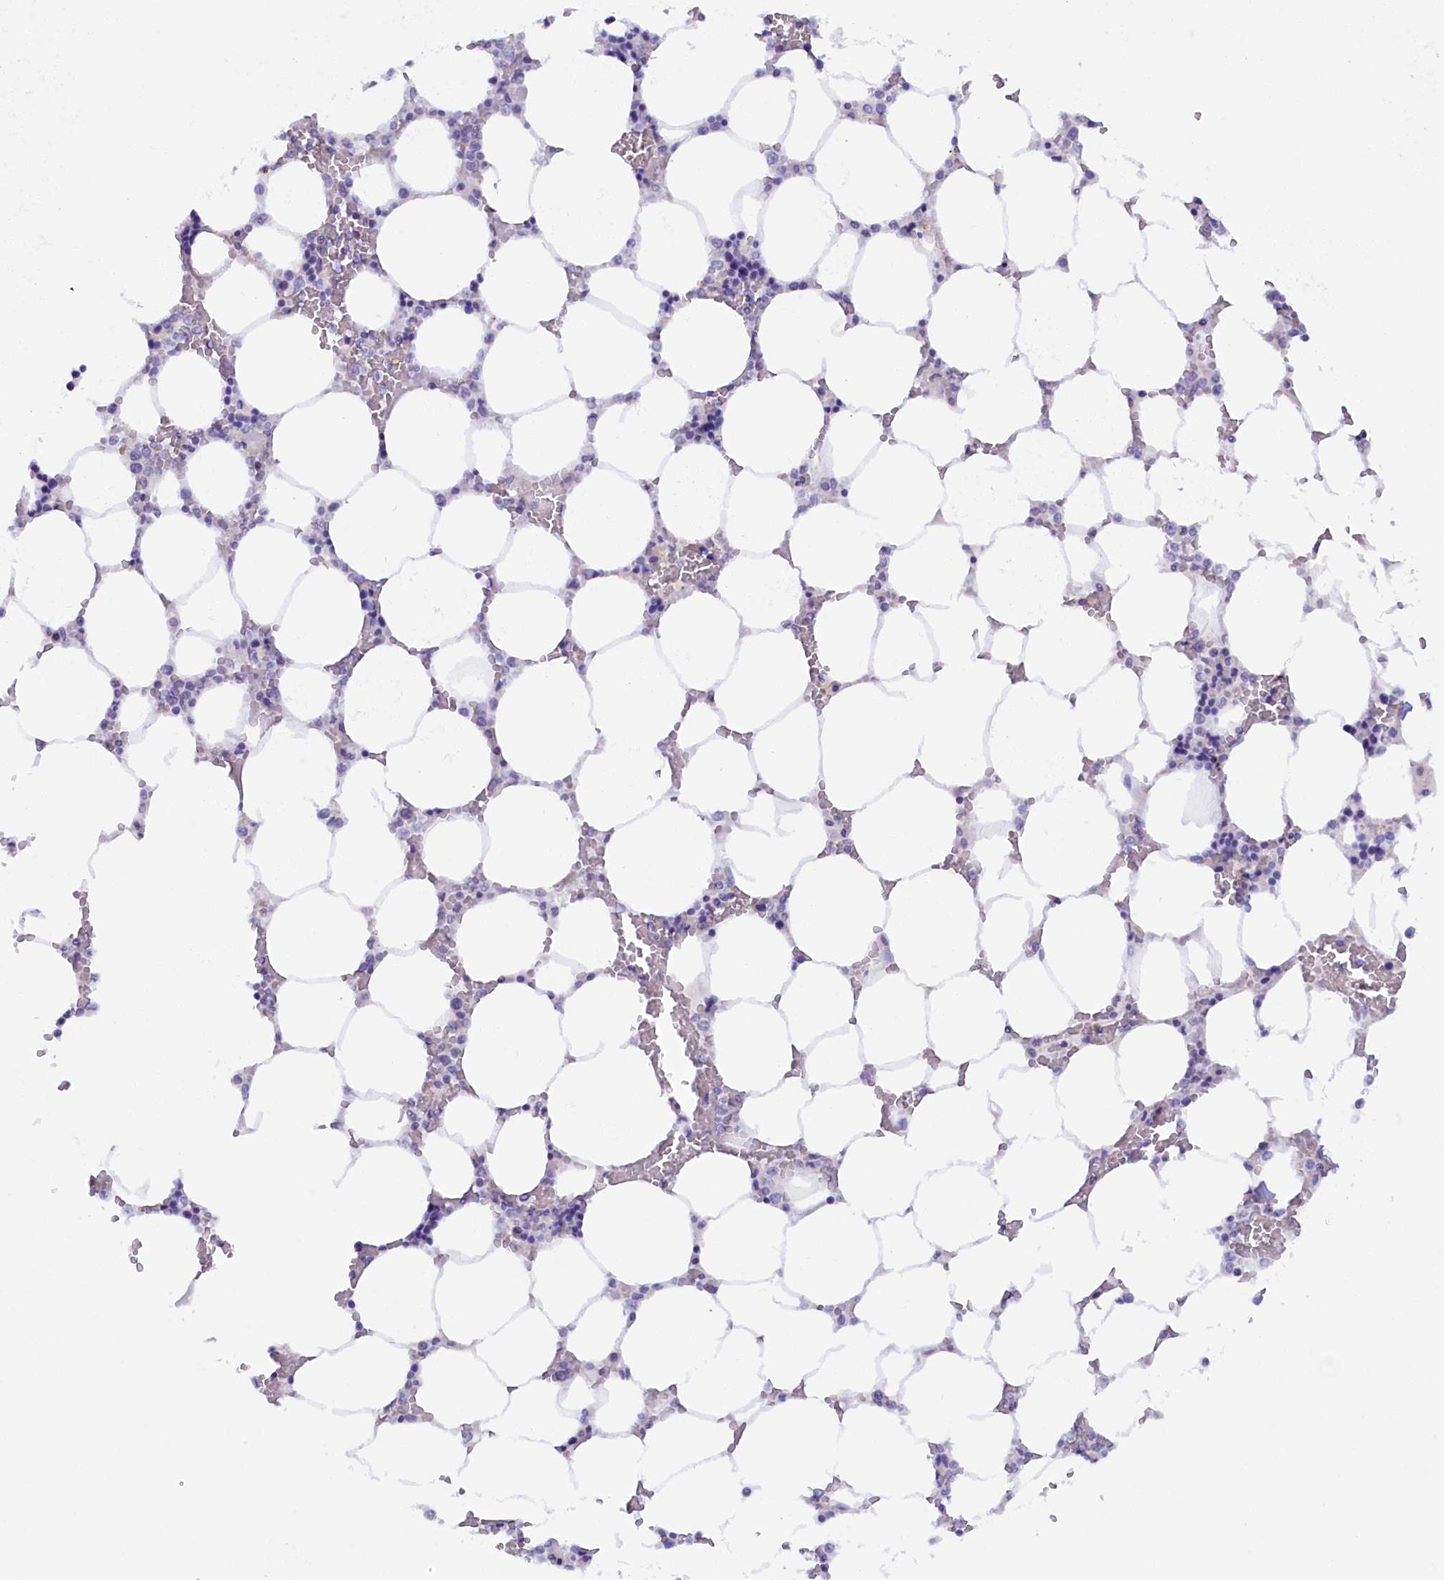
{"staining": {"intensity": "negative", "quantity": "none", "location": "none"}, "tissue": "bone marrow", "cell_type": "Hematopoietic cells", "image_type": "normal", "snomed": [{"axis": "morphology", "description": "Normal tissue, NOS"}, {"axis": "topography", "description": "Bone marrow"}], "caption": "Bone marrow stained for a protein using IHC reveals no staining hematopoietic cells.", "gene": "ZSWIM4", "patient": {"sex": "male", "age": 64}}